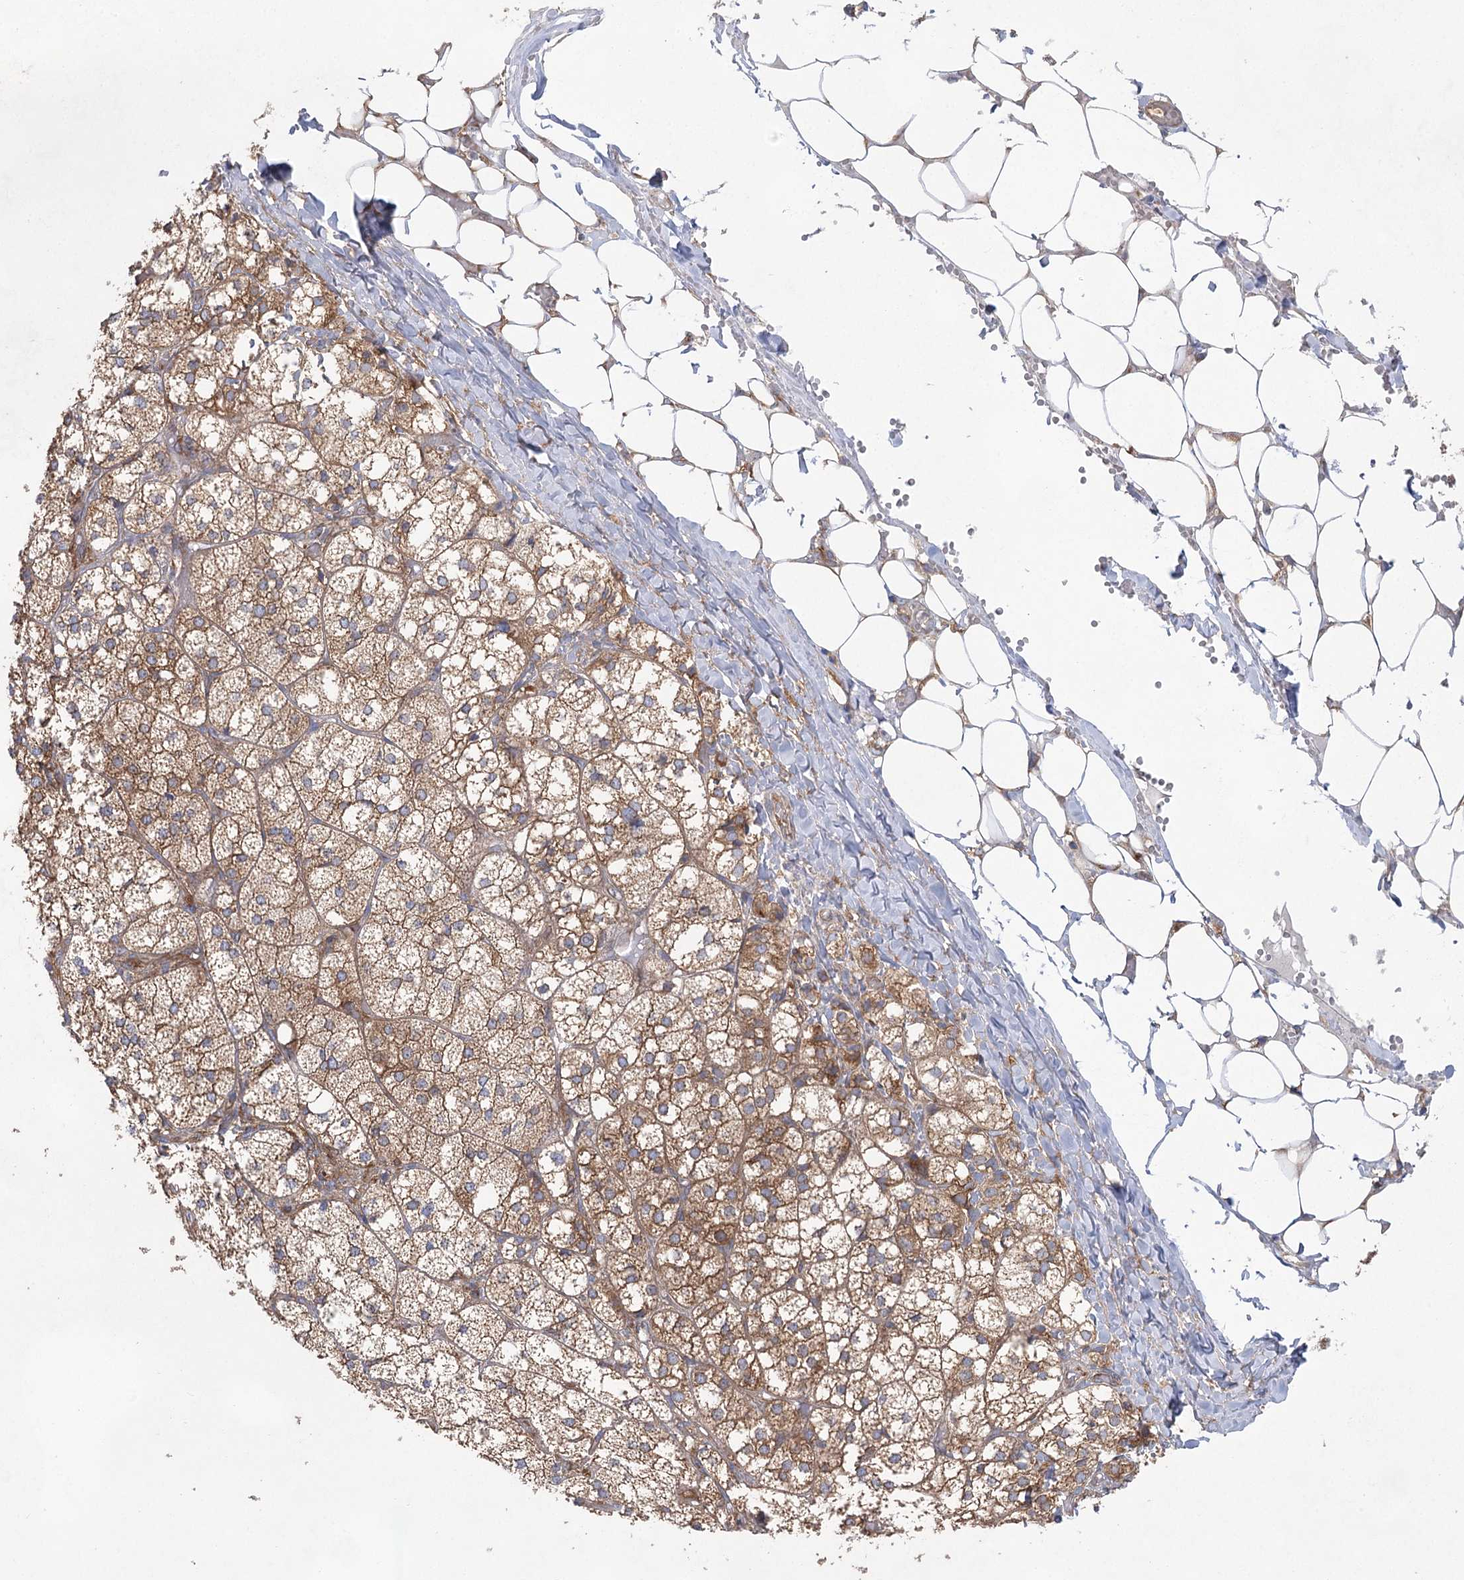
{"staining": {"intensity": "strong", "quantity": ">75%", "location": "cytoplasmic/membranous"}, "tissue": "adrenal gland", "cell_type": "Glandular cells", "image_type": "normal", "snomed": [{"axis": "morphology", "description": "Normal tissue, NOS"}, {"axis": "topography", "description": "Adrenal gland"}], "caption": "Glandular cells display high levels of strong cytoplasmic/membranous staining in about >75% of cells in unremarkable human adrenal gland.", "gene": "EIF3A", "patient": {"sex": "female", "age": 61}}